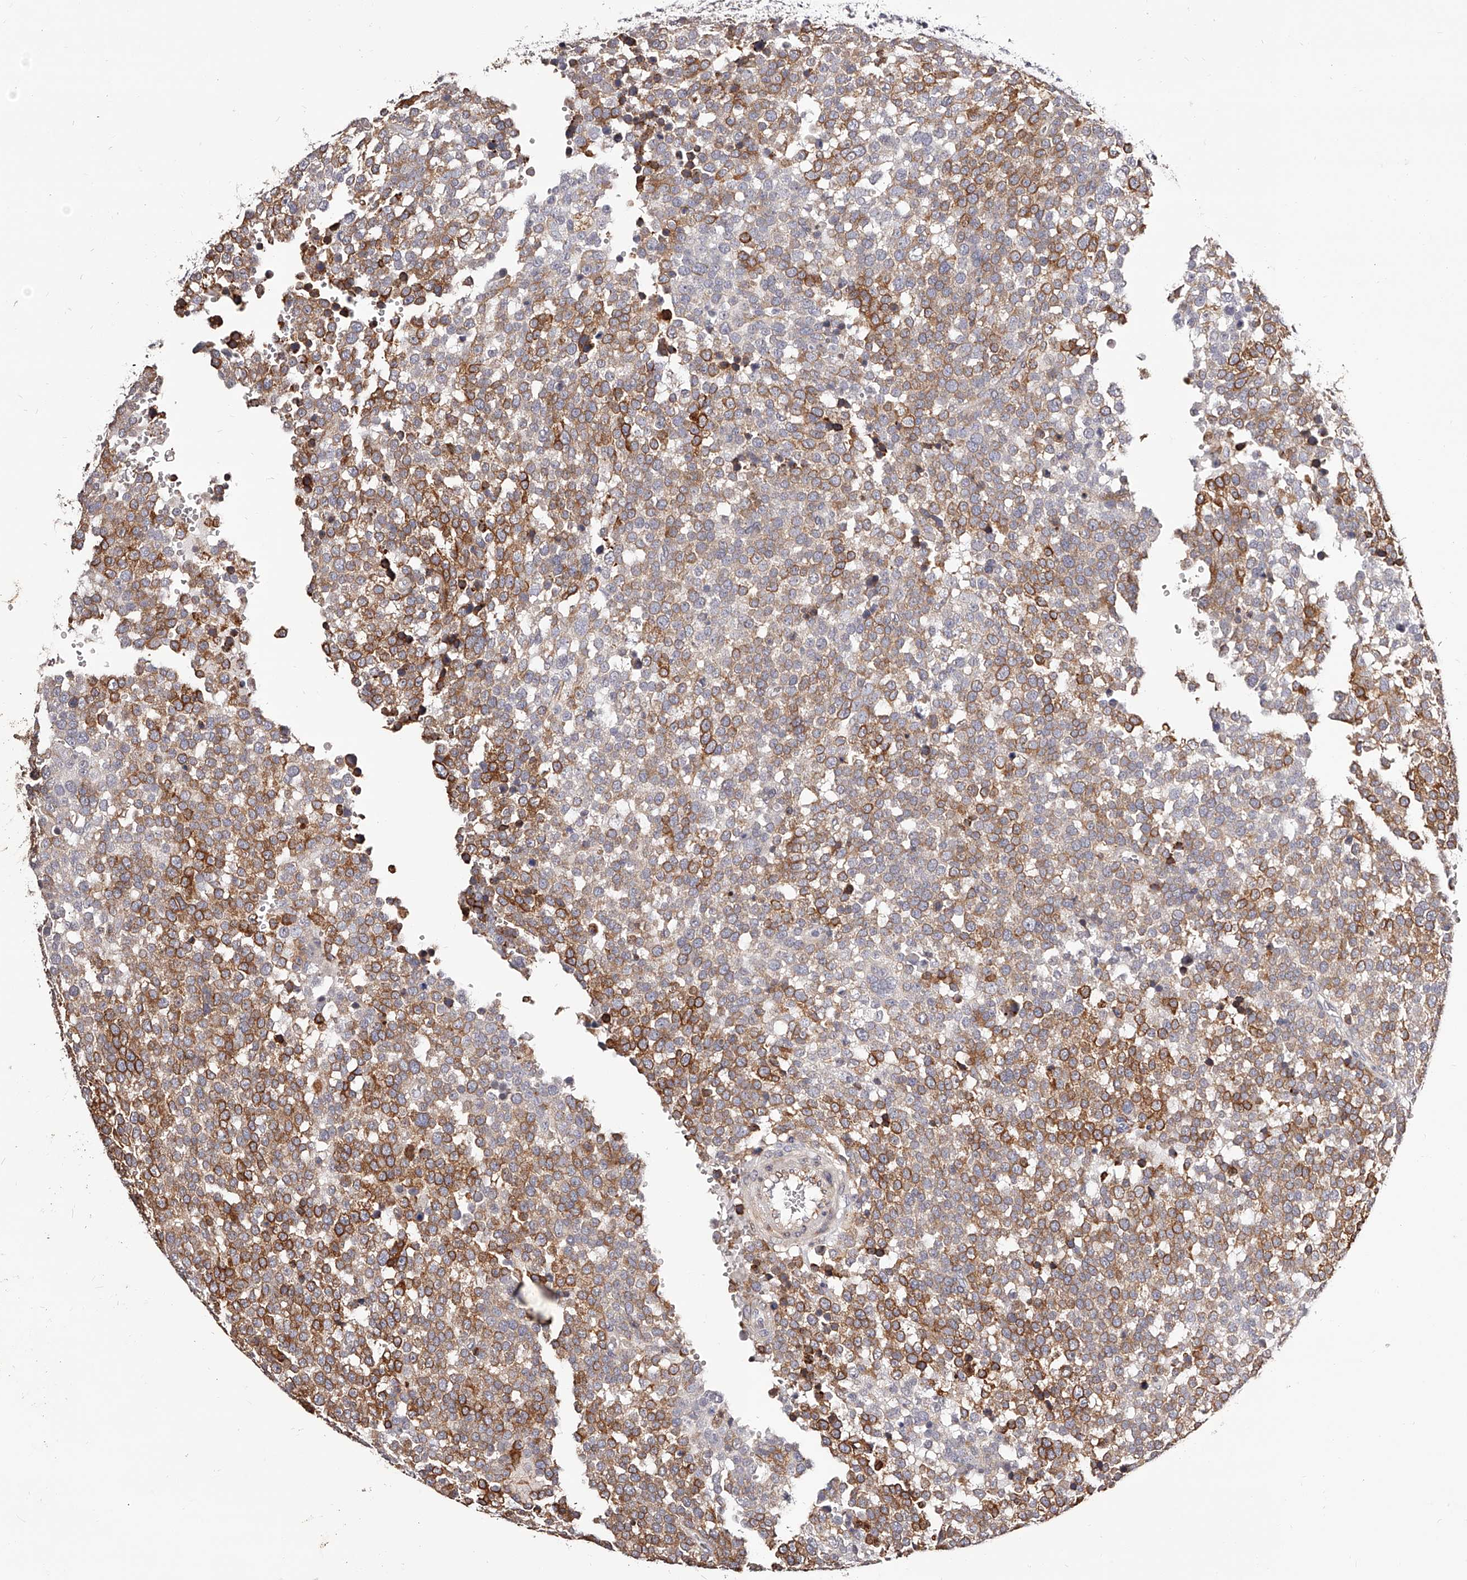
{"staining": {"intensity": "moderate", "quantity": "25%-75%", "location": "cytoplasmic/membranous"}, "tissue": "testis cancer", "cell_type": "Tumor cells", "image_type": "cancer", "snomed": [{"axis": "morphology", "description": "Seminoma, NOS"}, {"axis": "topography", "description": "Testis"}], "caption": "Testis cancer stained for a protein (brown) demonstrates moderate cytoplasmic/membranous positive positivity in about 25%-75% of tumor cells.", "gene": "CD82", "patient": {"sex": "male", "age": 71}}